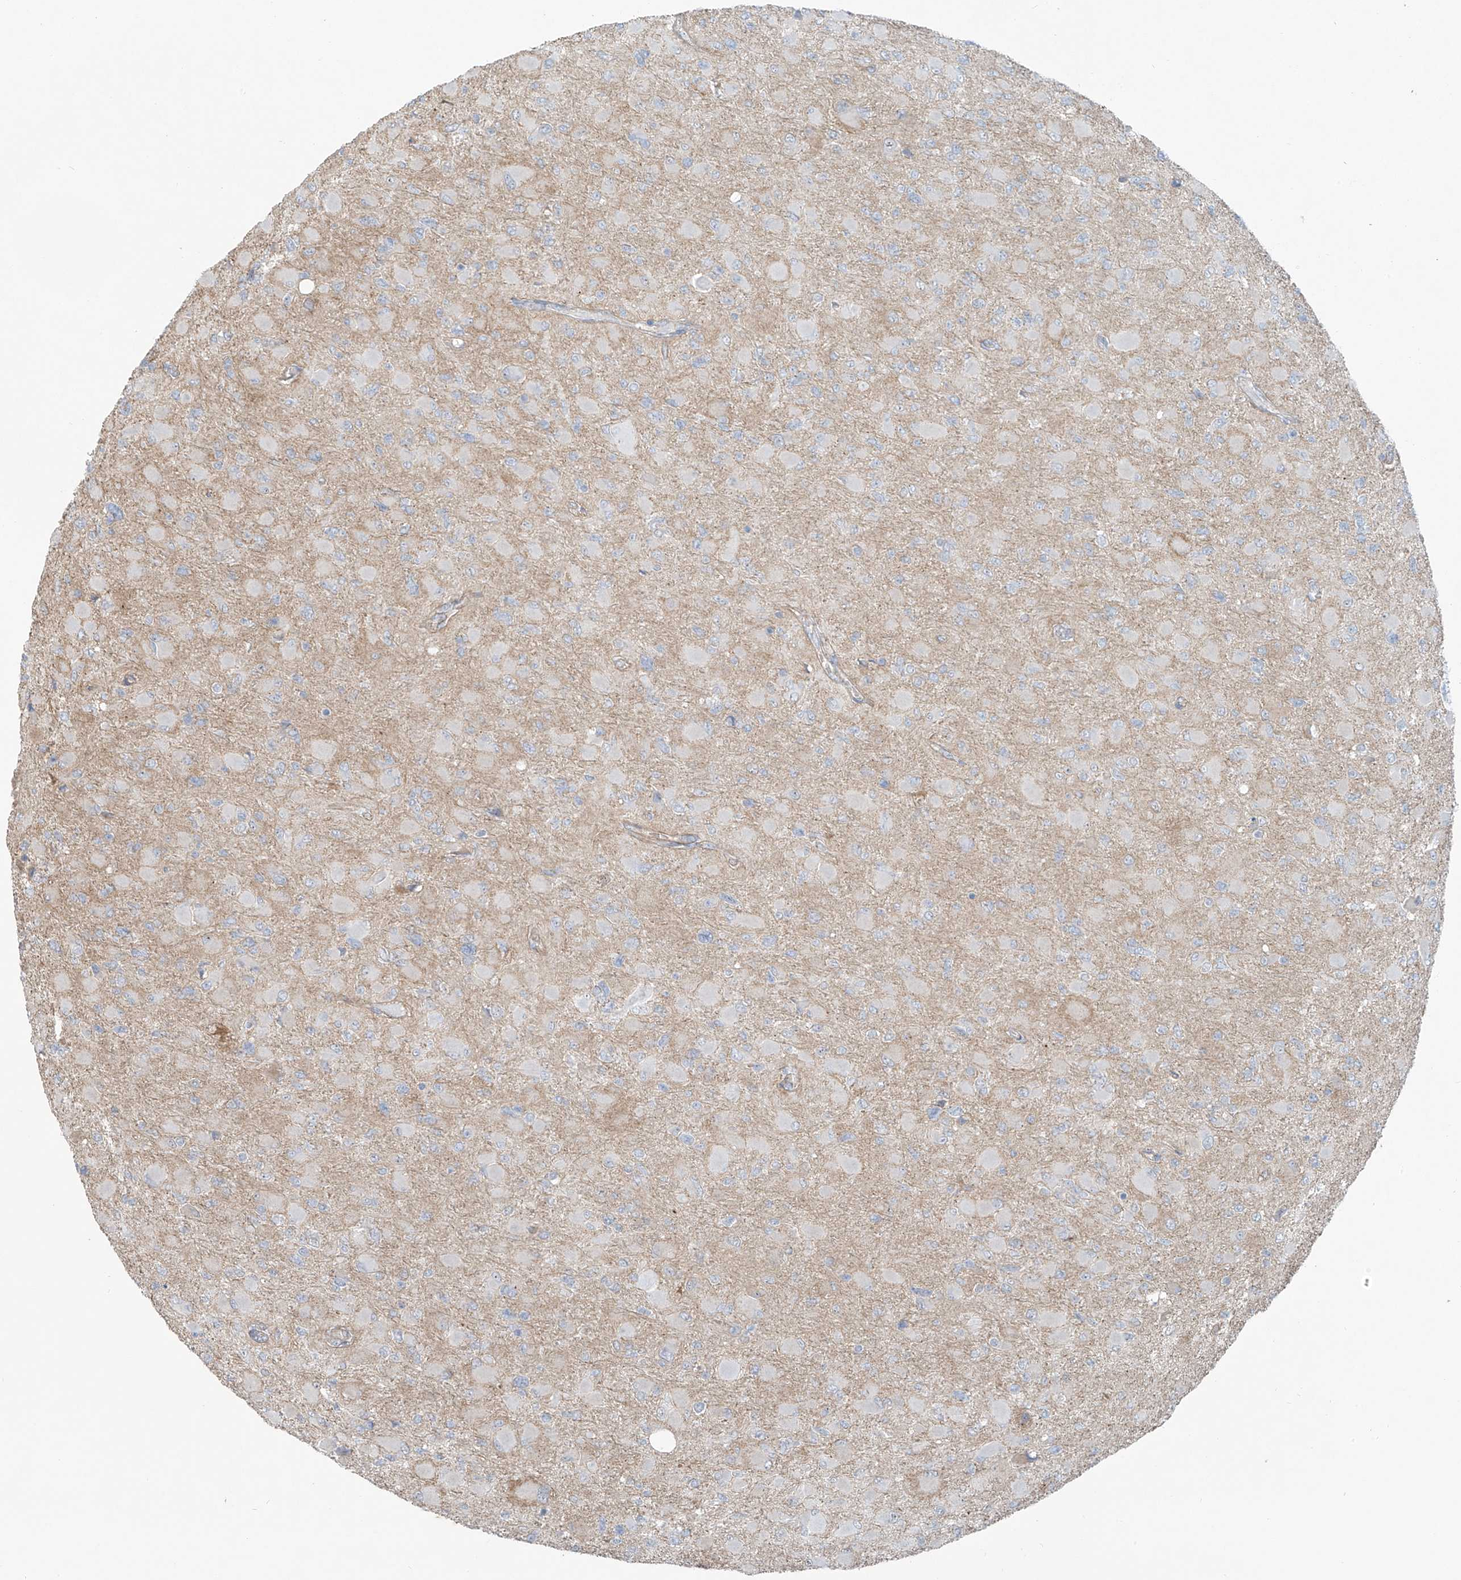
{"staining": {"intensity": "negative", "quantity": "none", "location": "none"}, "tissue": "glioma", "cell_type": "Tumor cells", "image_type": "cancer", "snomed": [{"axis": "morphology", "description": "Glioma, malignant, High grade"}, {"axis": "topography", "description": "Cerebral cortex"}], "caption": "Human malignant high-grade glioma stained for a protein using immunohistochemistry (IHC) exhibits no staining in tumor cells.", "gene": "TUBE1", "patient": {"sex": "female", "age": 36}}